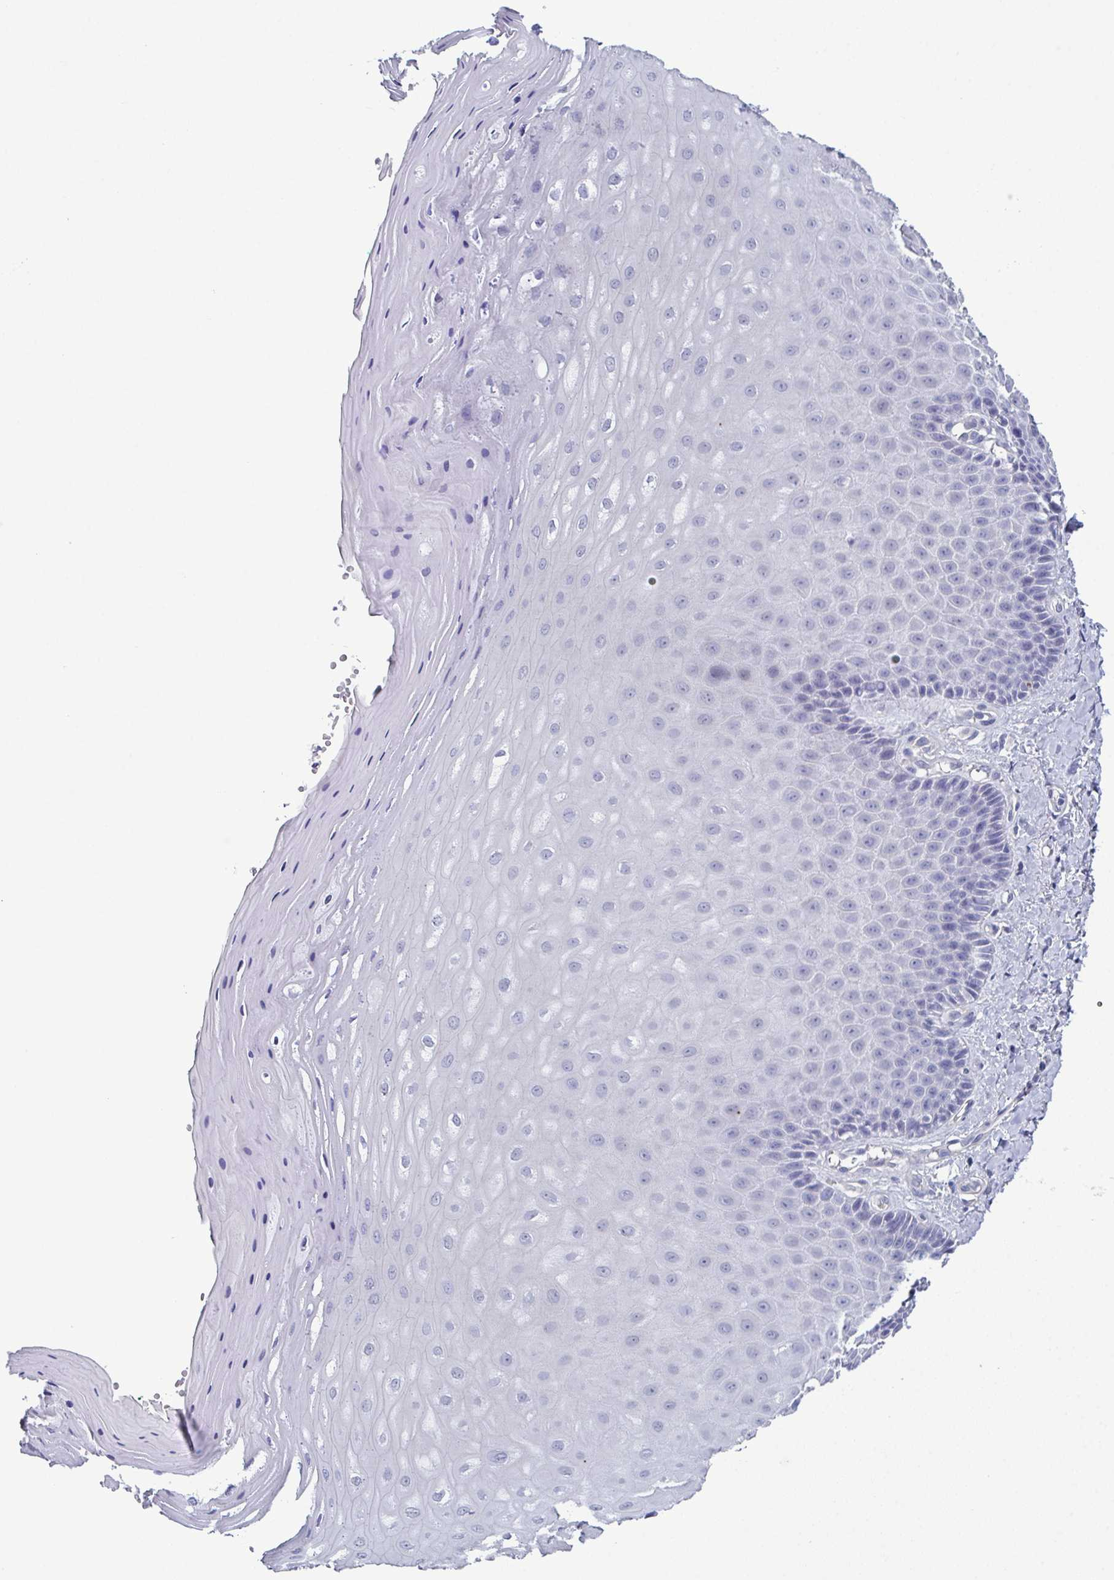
{"staining": {"intensity": "negative", "quantity": "none", "location": "none"}, "tissue": "vagina", "cell_type": "Squamous epithelial cells", "image_type": "normal", "snomed": [{"axis": "morphology", "description": "Normal tissue, NOS"}, {"axis": "topography", "description": "Vagina"}], "caption": "This is a histopathology image of immunohistochemistry (IHC) staining of normal vagina, which shows no expression in squamous epithelial cells. The staining is performed using DAB (3,3'-diaminobenzidine) brown chromogen with nuclei counter-stained in using hematoxylin.", "gene": "GLDC", "patient": {"sex": "female", "age": 83}}